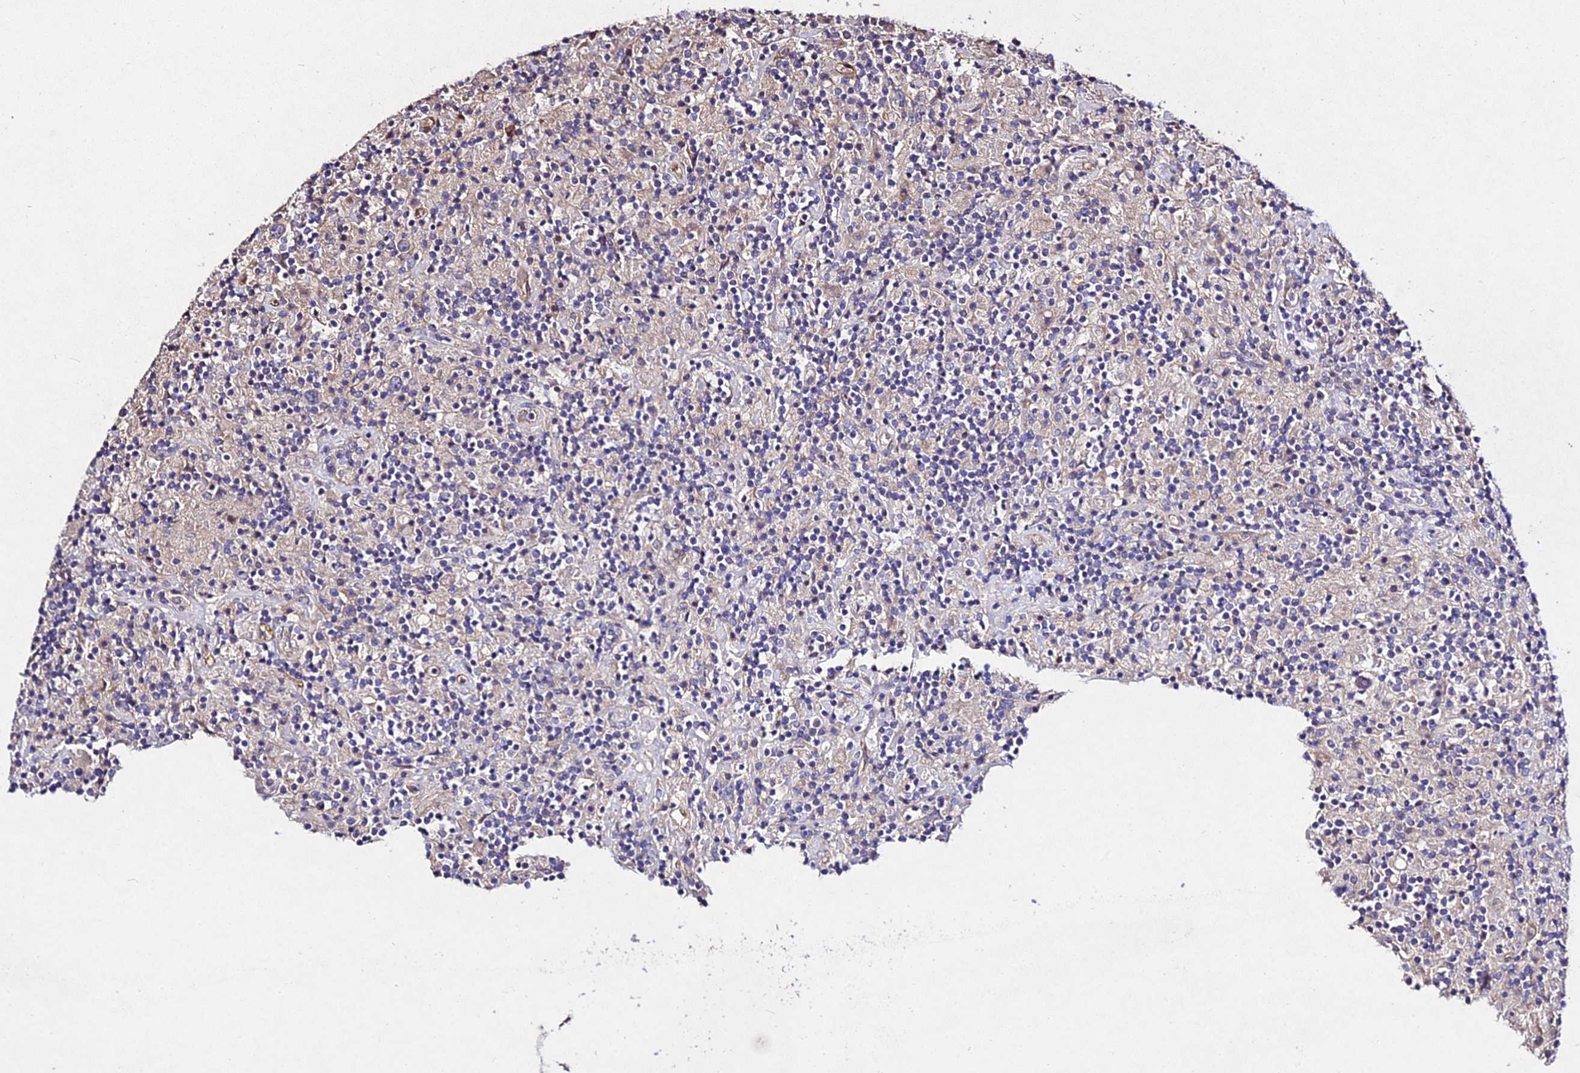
{"staining": {"intensity": "negative", "quantity": "none", "location": "none"}, "tissue": "lymphoma", "cell_type": "Tumor cells", "image_type": "cancer", "snomed": [{"axis": "morphology", "description": "Hodgkin's disease, NOS"}, {"axis": "topography", "description": "Lymph node"}], "caption": "The micrograph demonstrates no significant expression in tumor cells of lymphoma.", "gene": "AP3M2", "patient": {"sex": "male", "age": 70}}